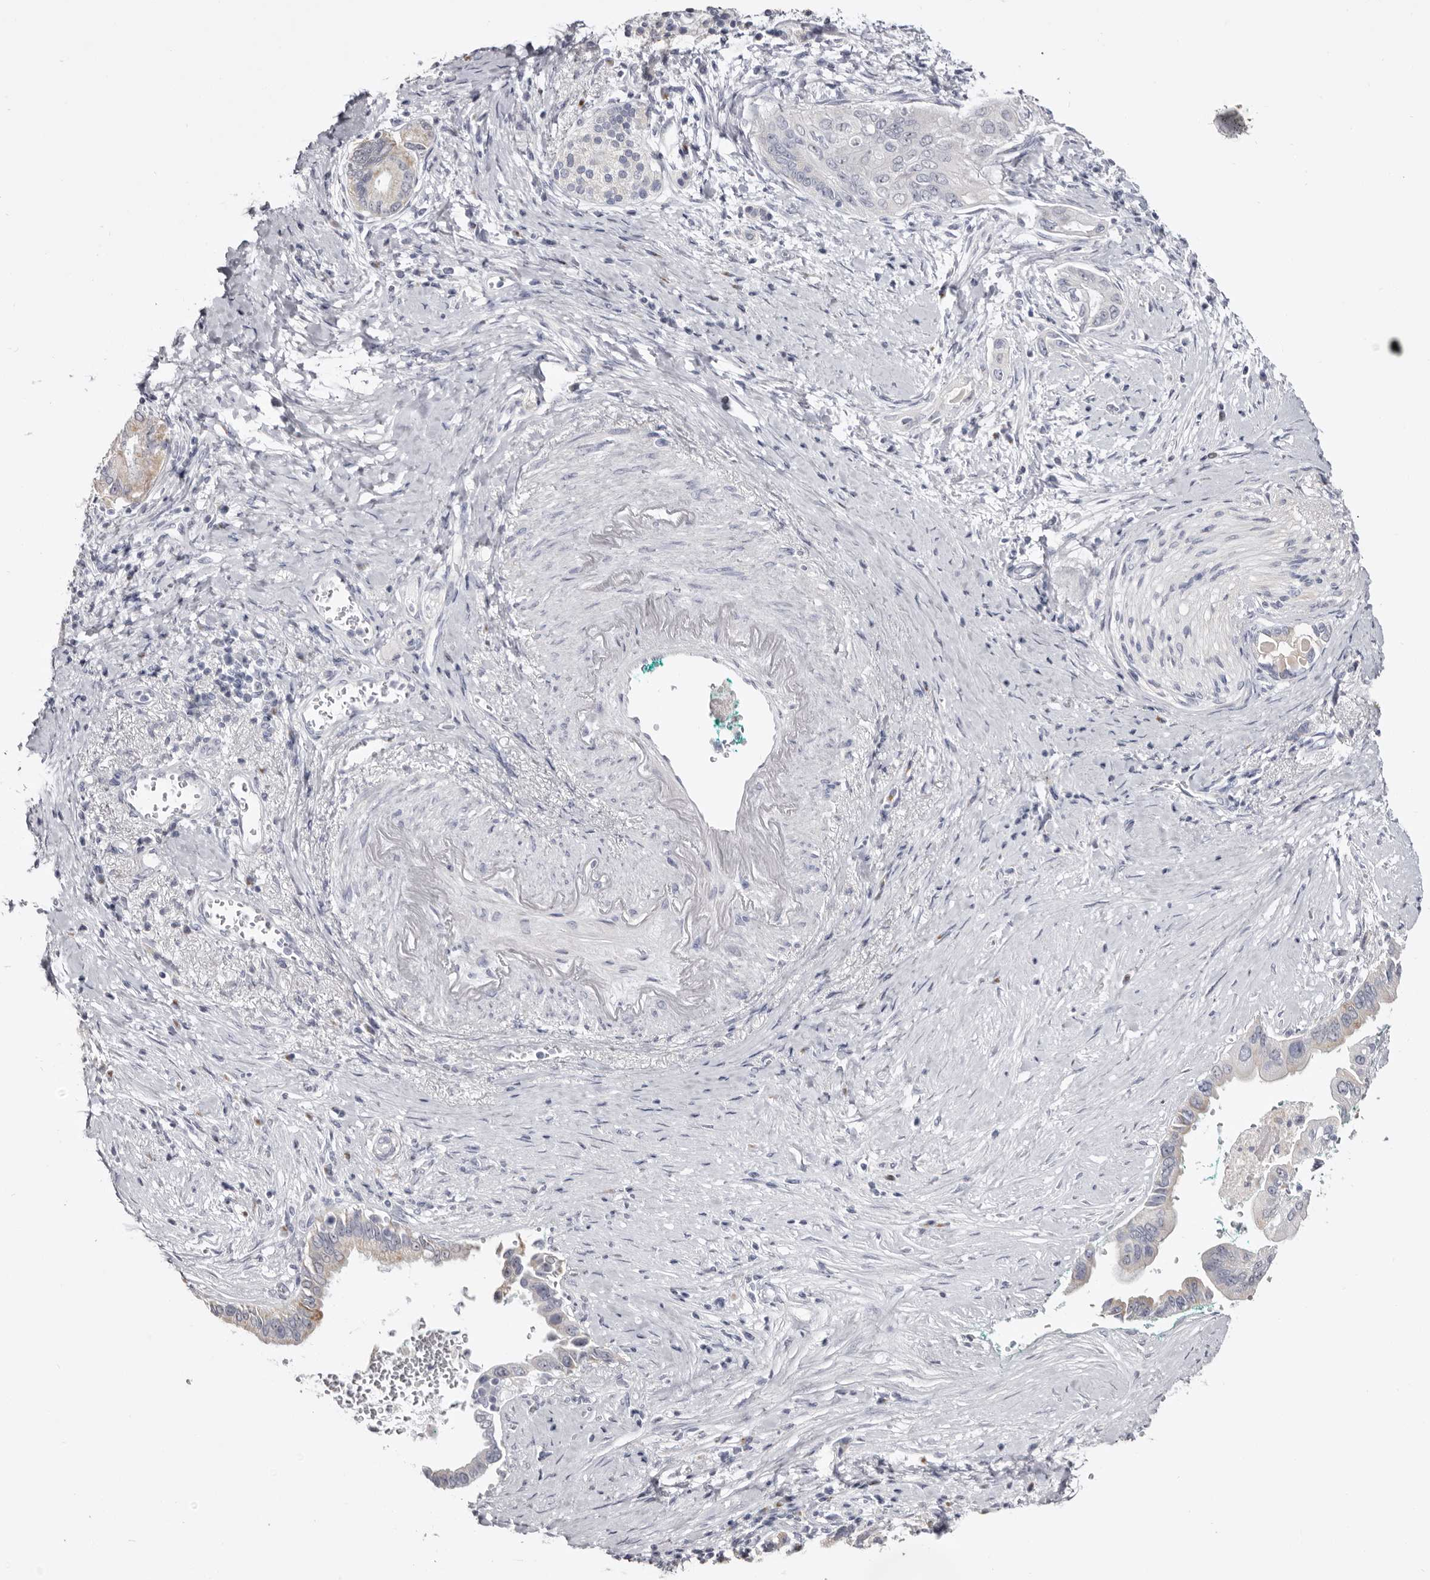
{"staining": {"intensity": "weak", "quantity": "<25%", "location": "cytoplasmic/membranous"}, "tissue": "pancreatic cancer", "cell_type": "Tumor cells", "image_type": "cancer", "snomed": [{"axis": "morphology", "description": "Adenocarcinoma, NOS"}, {"axis": "topography", "description": "Pancreas"}], "caption": "Tumor cells are negative for brown protein staining in pancreatic cancer (adenocarcinoma). Nuclei are stained in blue.", "gene": "CASQ1", "patient": {"sex": "male", "age": 78}}